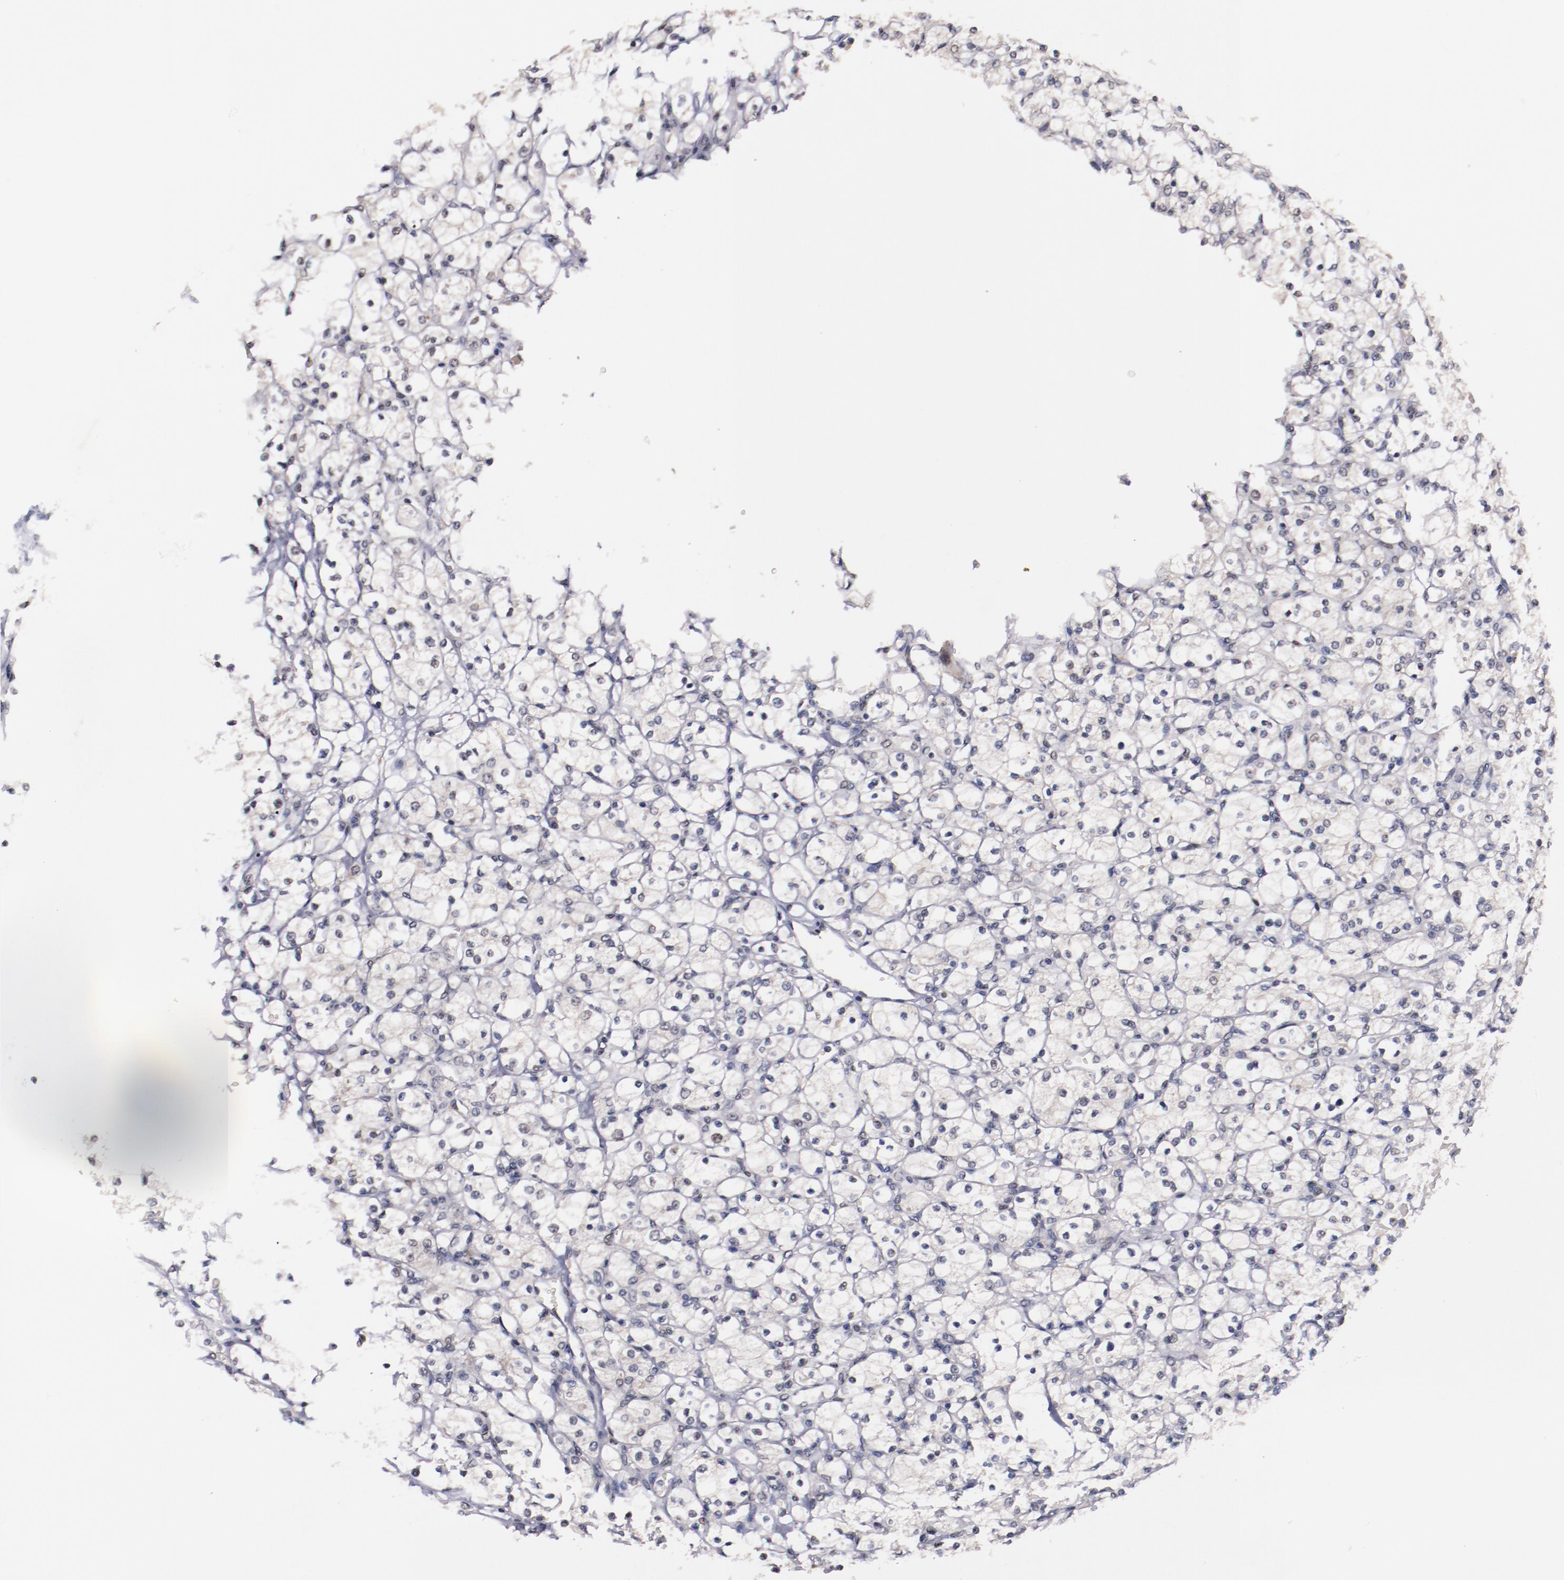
{"staining": {"intensity": "negative", "quantity": "none", "location": "none"}, "tissue": "renal cancer", "cell_type": "Tumor cells", "image_type": "cancer", "snomed": [{"axis": "morphology", "description": "Adenocarcinoma, NOS"}, {"axis": "topography", "description": "Kidney"}], "caption": "A micrograph of human renal cancer (adenocarcinoma) is negative for staining in tumor cells.", "gene": "FAM81A", "patient": {"sex": "female", "age": 83}}